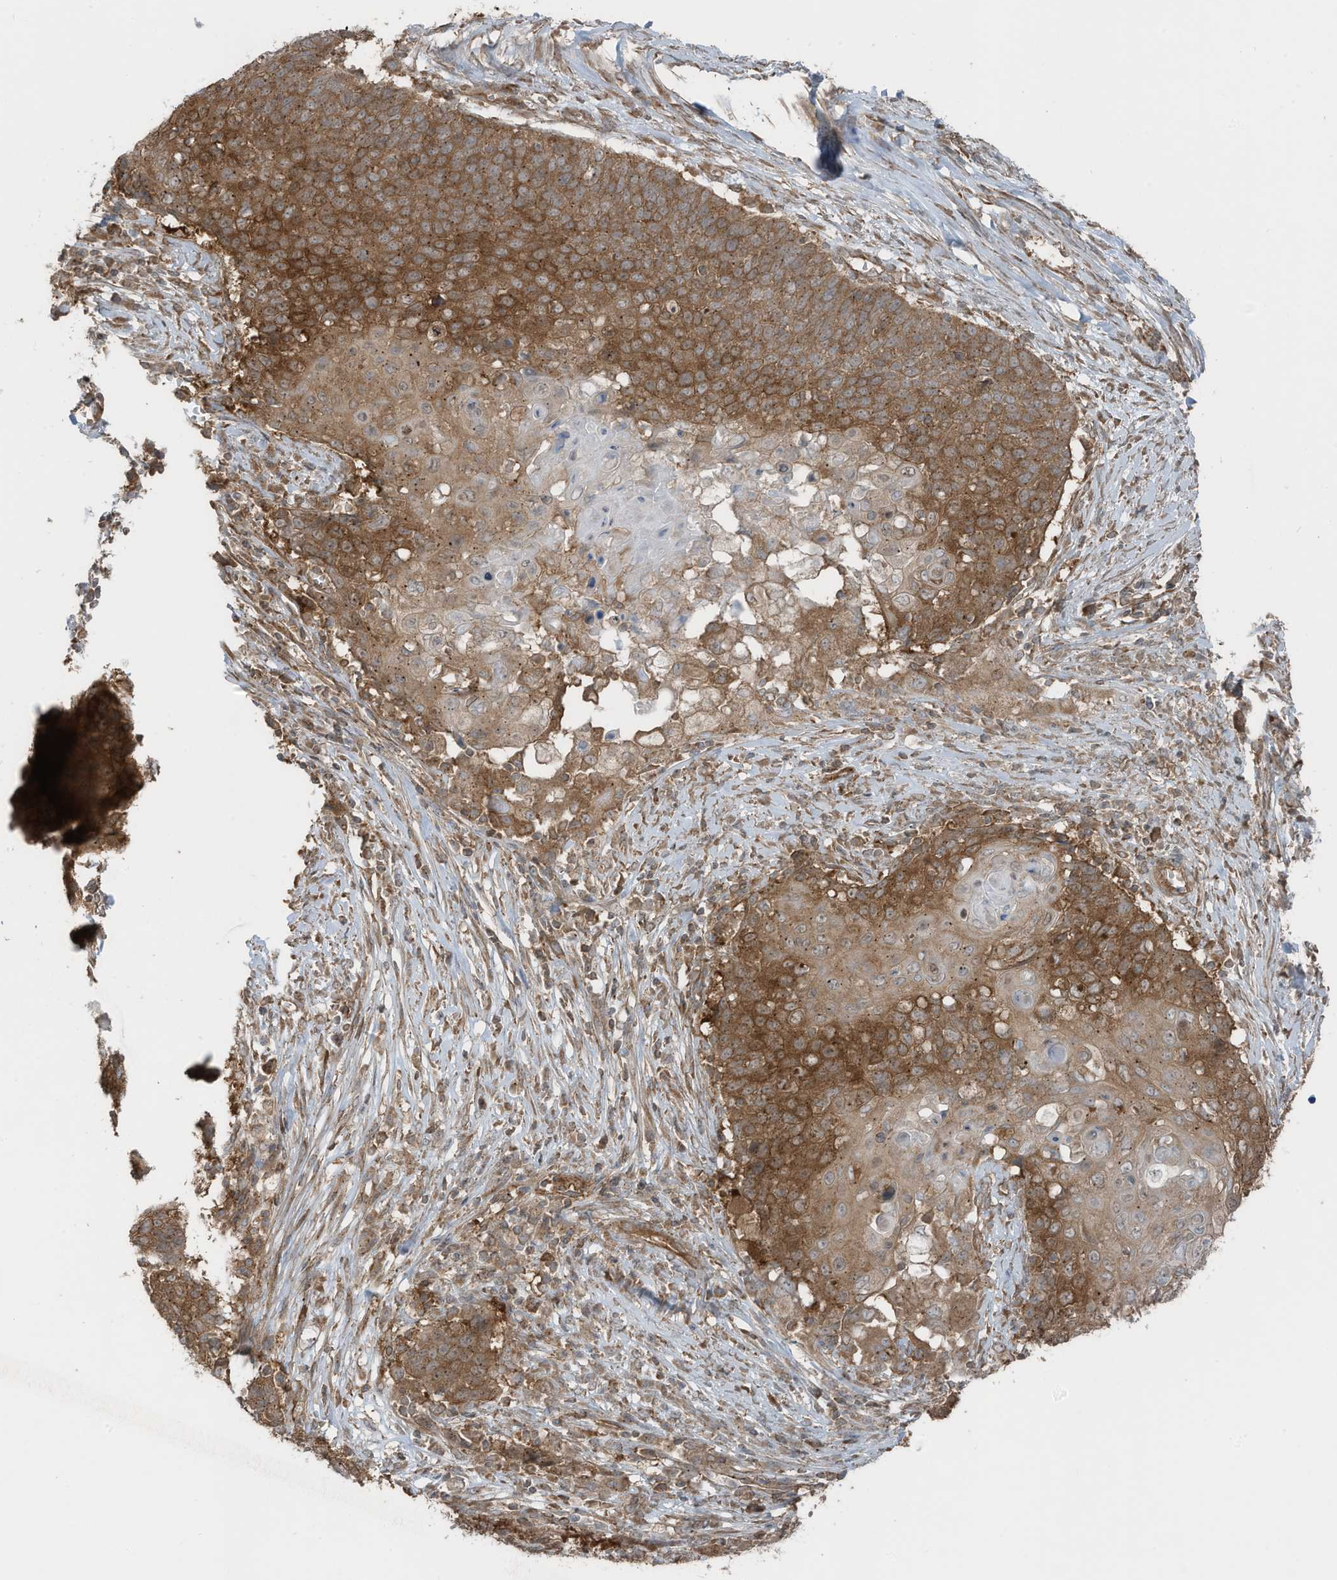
{"staining": {"intensity": "moderate", "quantity": ">75%", "location": "cytoplasmic/membranous"}, "tissue": "cervical cancer", "cell_type": "Tumor cells", "image_type": "cancer", "snomed": [{"axis": "morphology", "description": "Squamous cell carcinoma, NOS"}, {"axis": "topography", "description": "Cervix"}], "caption": "Cervical cancer was stained to show a protein in brown. There is medium levels of moderate cytoplasmic/membranous positivity in approximately >75% of tumor cells.", "gene": "TXNDC9", "patient": {"sex": "female", "age": 39}}